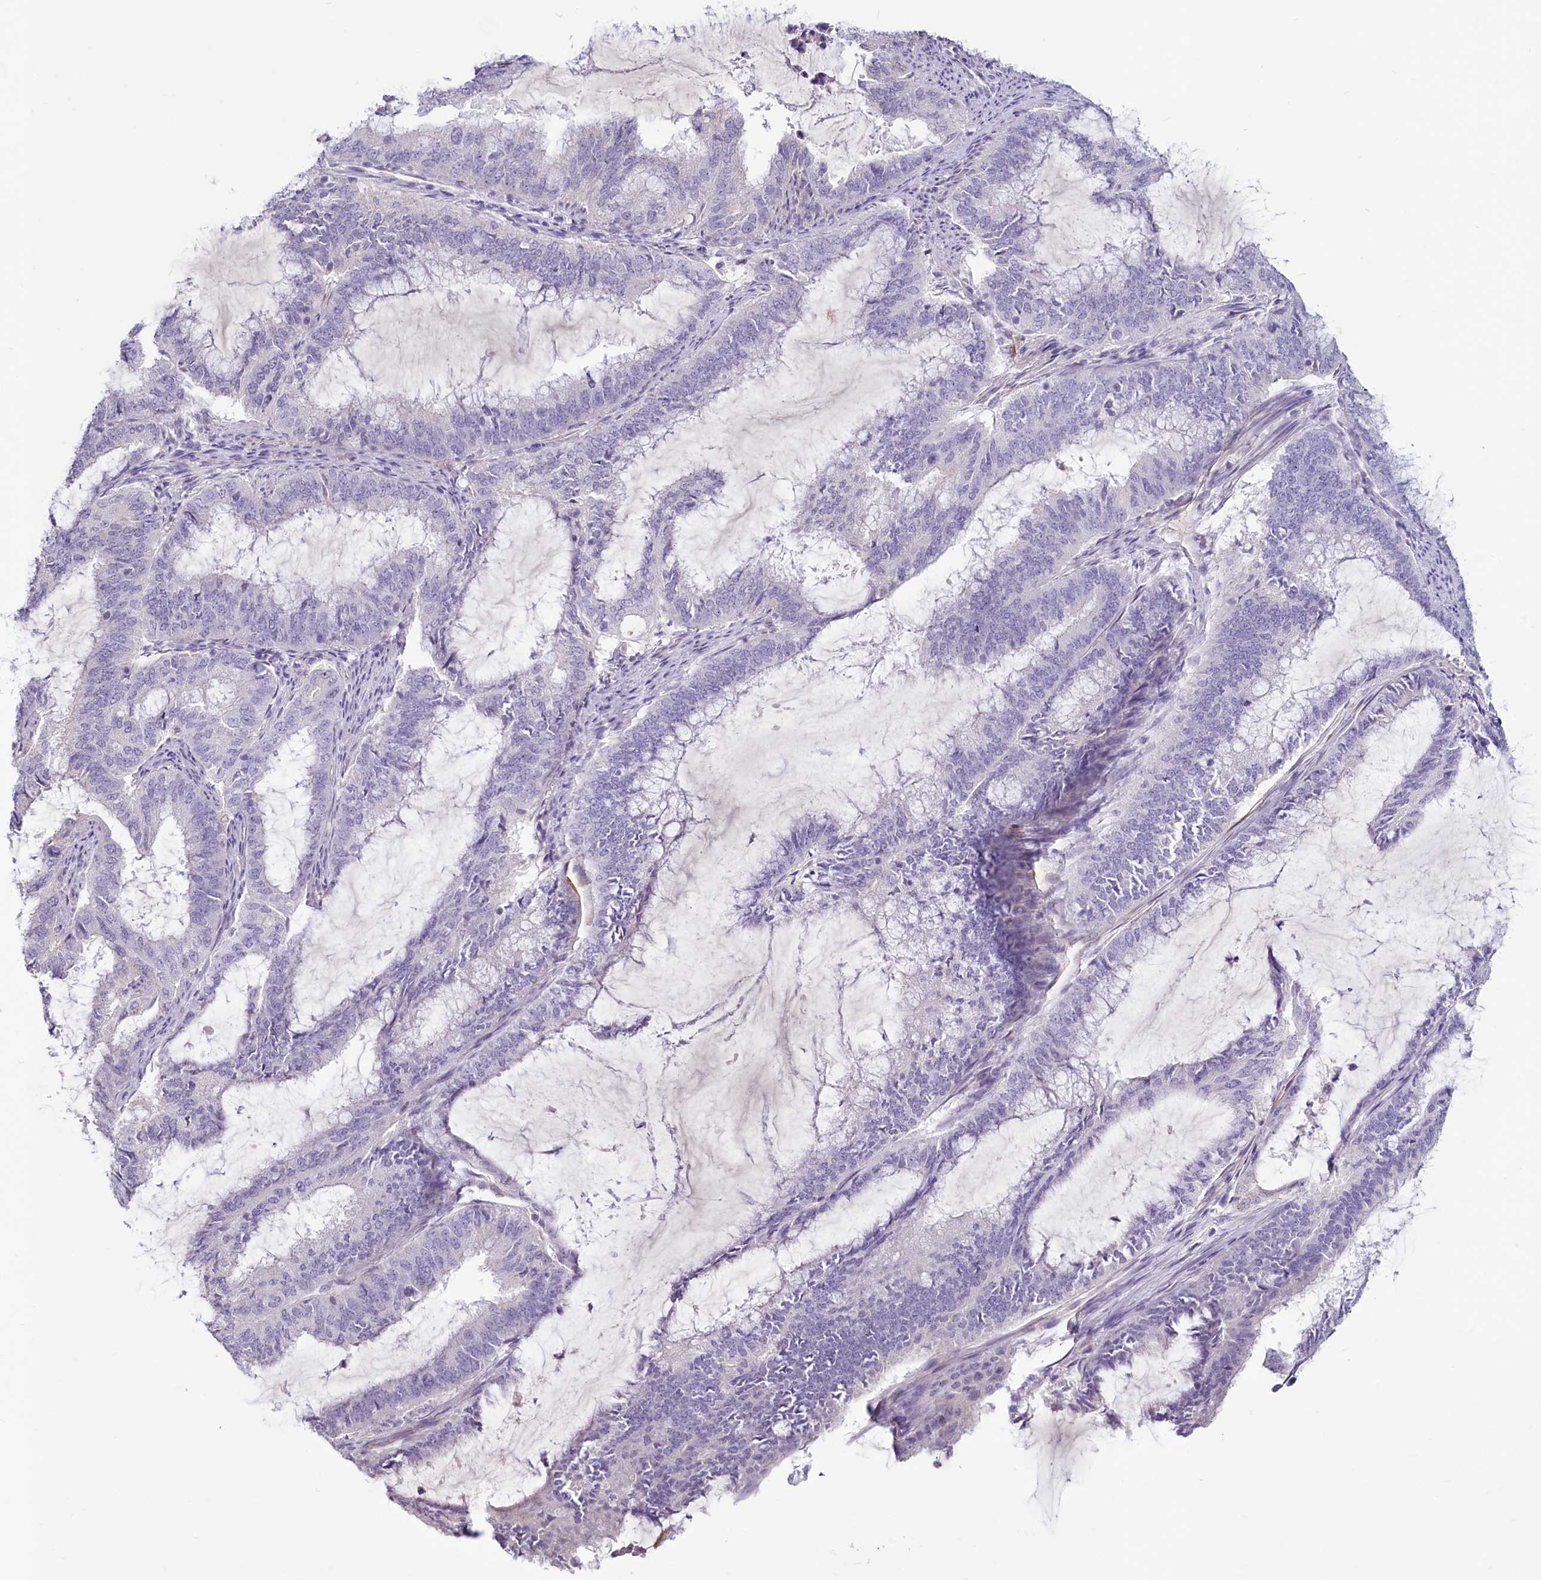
{"staining": {"intensity": "negative", "quantity": "none", "location": "none"}, "tissue": "endometrial cancer", "cell_type": "Tumor cells", "image_type": "cancer", "snomed": [{"axis": "morphology", "description": "Adenocarcinoma, NOS"}, {"axis": "topography", "description": "Endometrium"}], "caption": "Human endometrial cancer stained for a protein using immunohistochemistry (IHC) exhibits no staining in tumor cells.", "gene": "PROCR", "patient": {"sex": "female", "age": 51}}